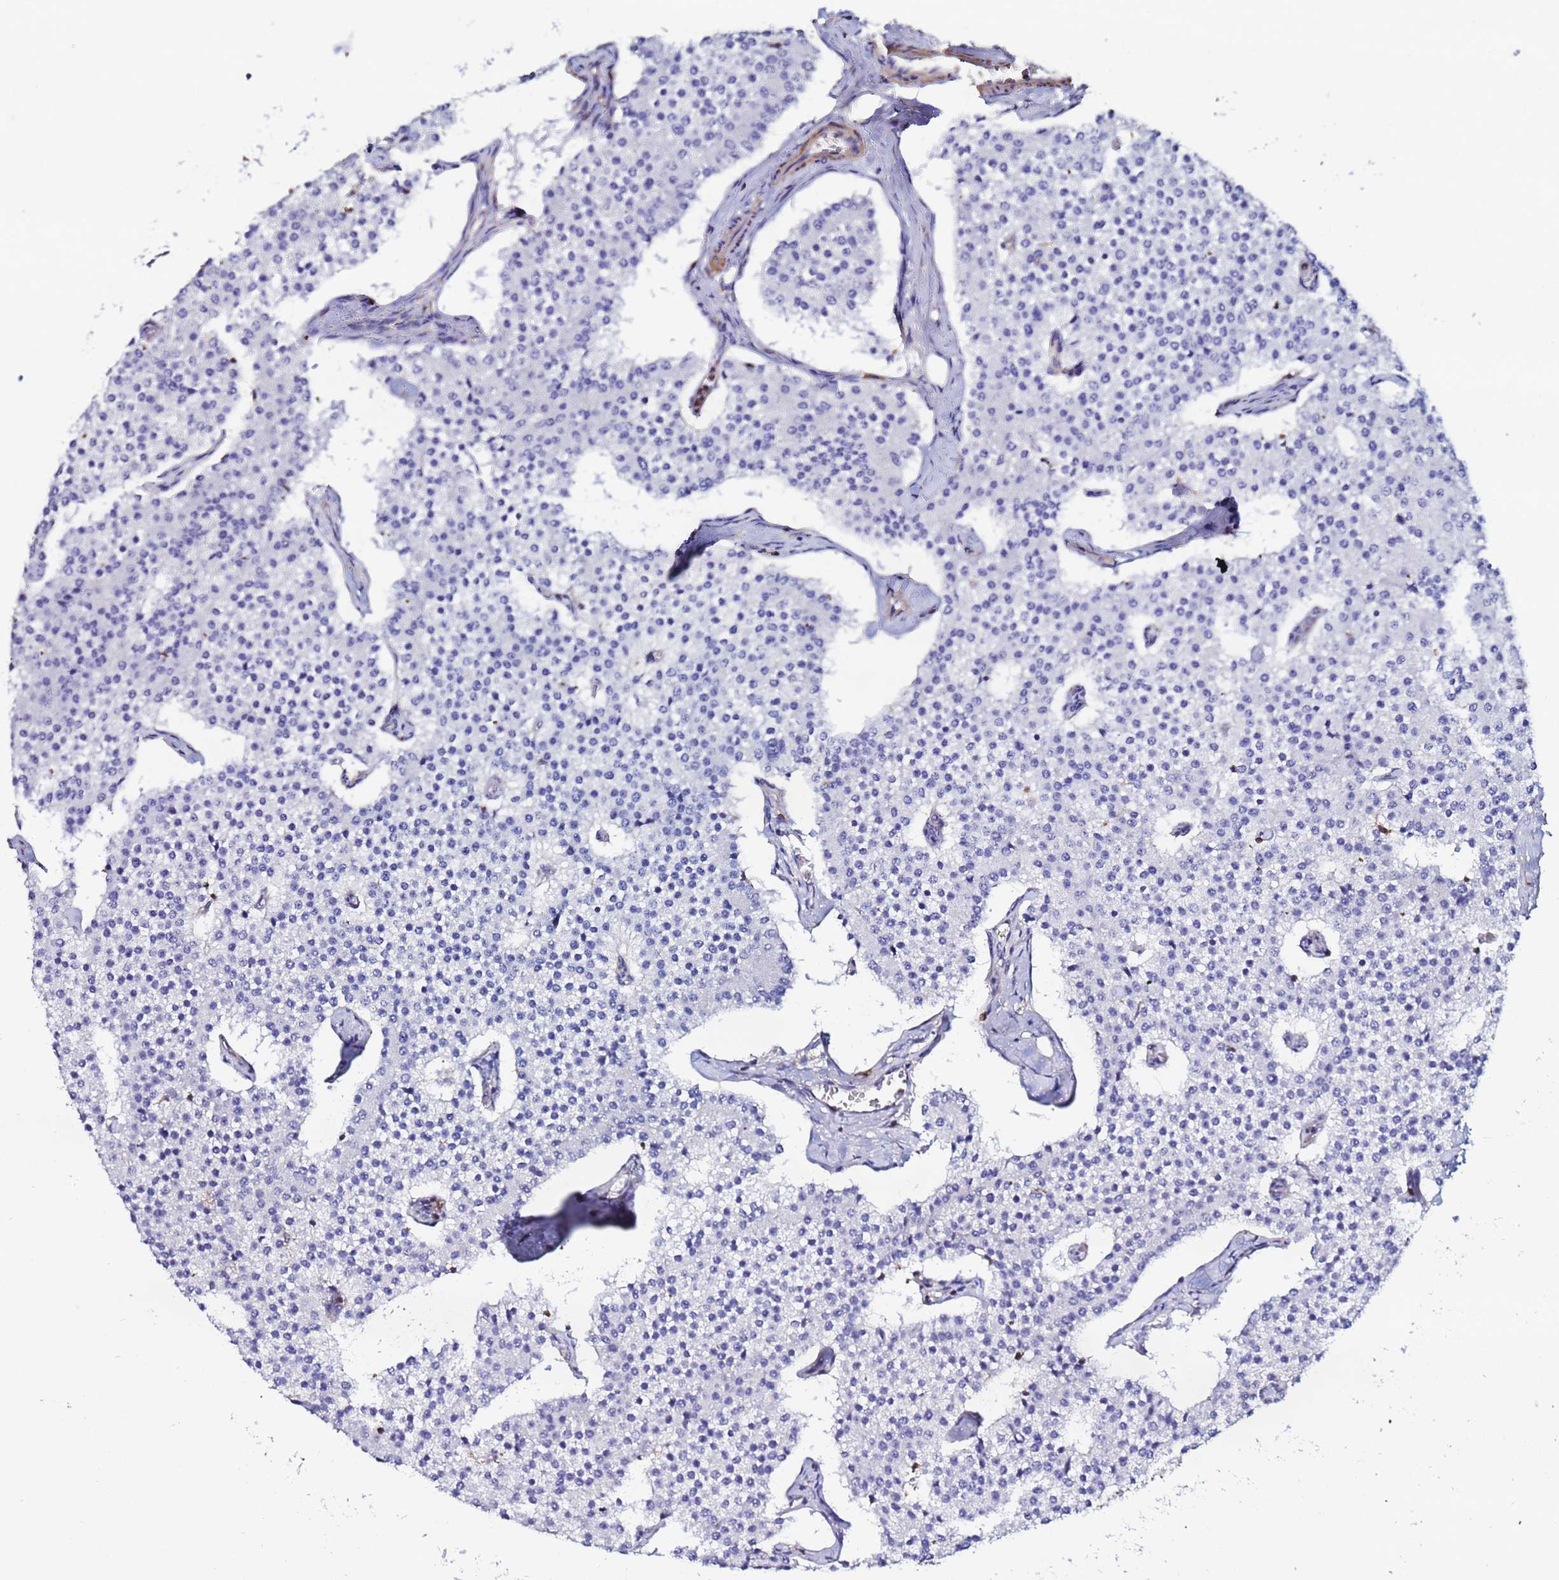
{"staining": {"intensity": "negative", "quantity": "none", "location": "none"}, "tissue": "carcinoid", "cell_type": "Tumor cells", "image_type": "cancer", "snomed": [{"axis": "morphology", "description": "Carcinoid, malignant, NOS"}, {"axis": "topography", "description": "Colon"}], "caption": "IHC micrograph of carcinoid (malignant) stained for a protein (brown), which shows no staining in tumor cells.", "gene": "ACTB", "patient": {"sex": "female", "age": 52}}